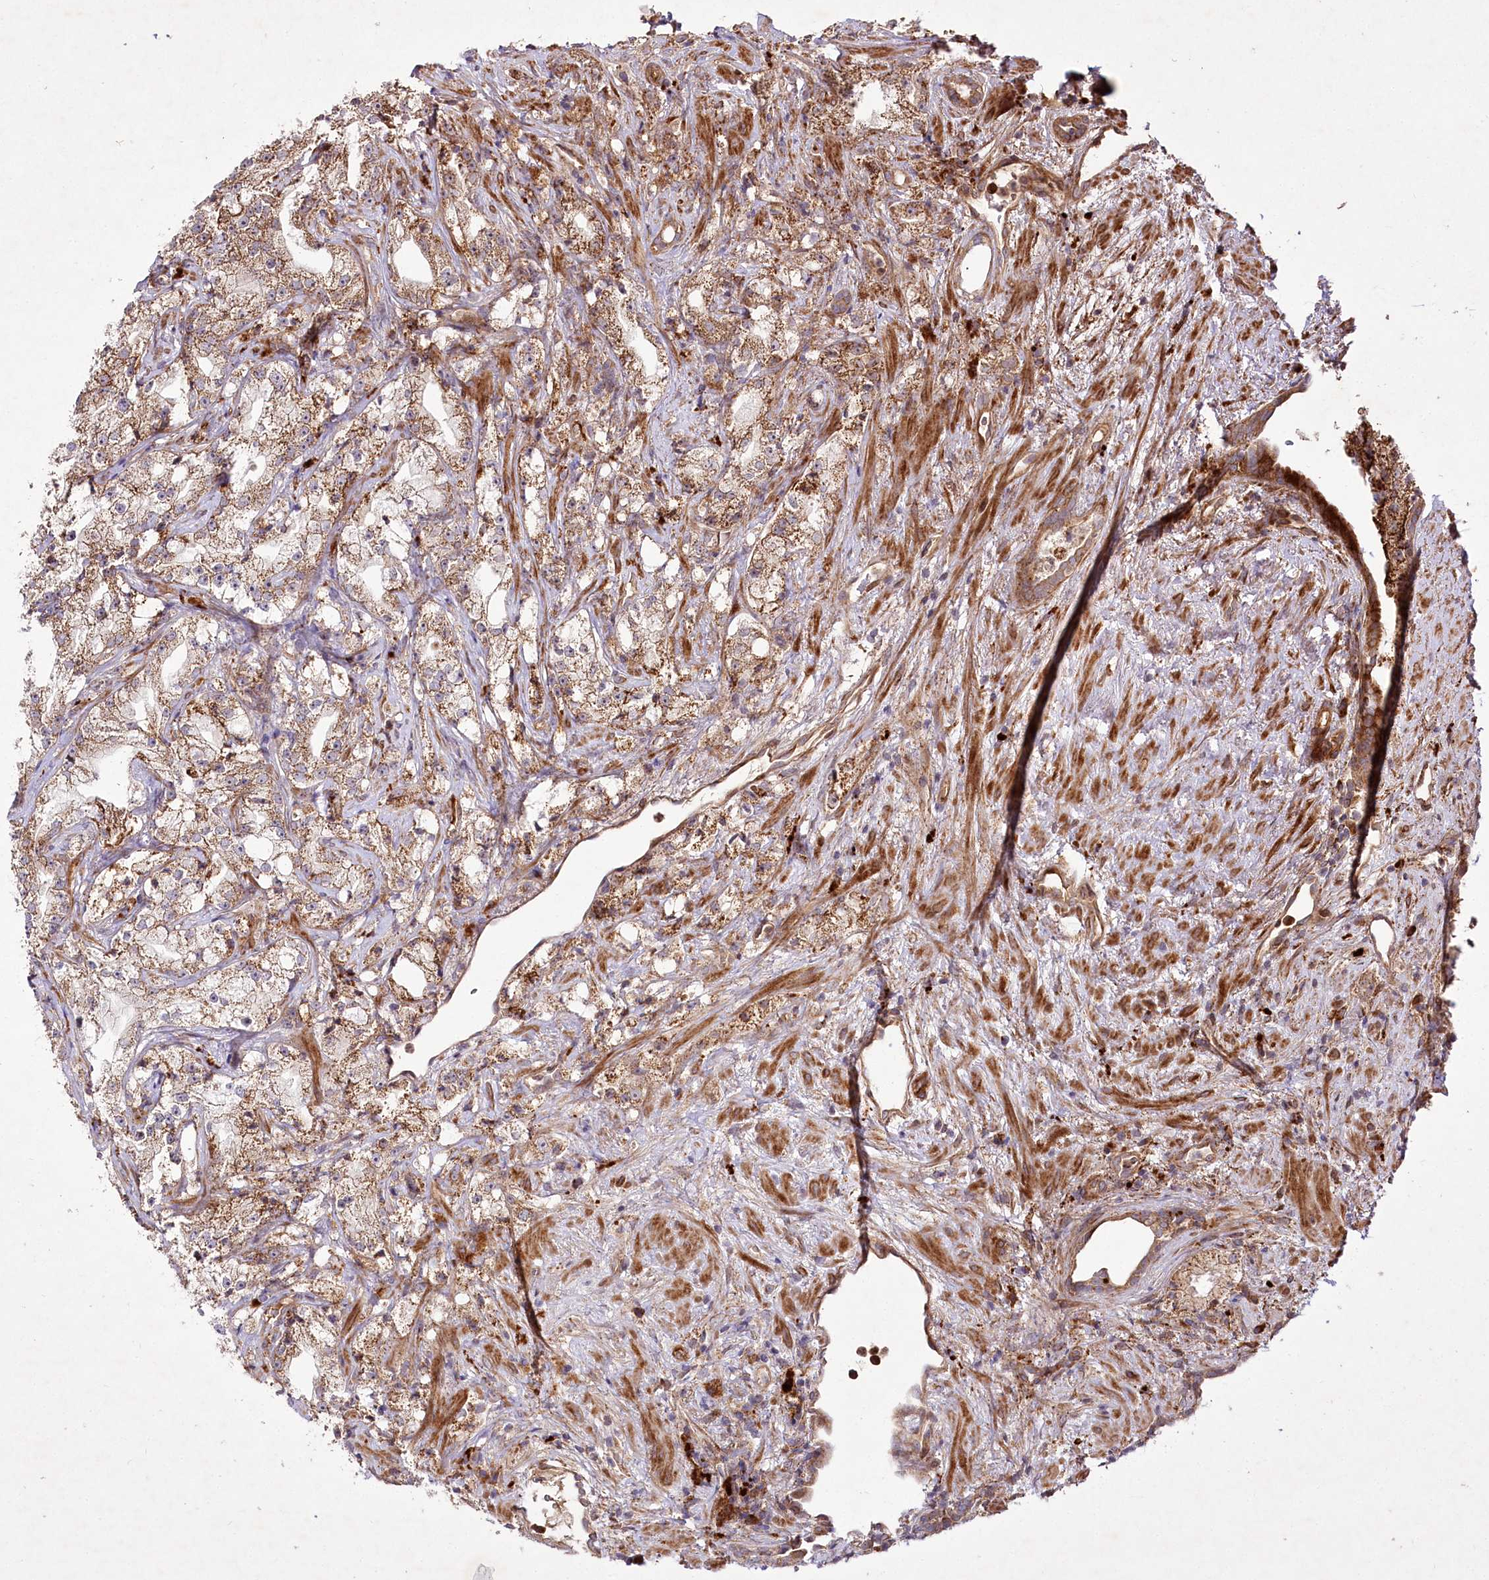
{"staining": {"intensity": "moderate", "quantity": ">75%", "location": "cytoplasmic/membranous"}, "tissue": "prostate cancer", "cell_type": "Tumor cells", "image_type": "cancer", "snomed": [{"axis": "morphology", "description": "Adenocarcinoma, High grade"}, {"axis": "topography", "description": "Prostate"}], "caption": "Immunohistochemical staining of prostate cancer (adenocarcinoma (high-grade)) exhibits medium levels of moderate cytoplasmic/membranous protein staining in about >75% of tumor cells.", "gene": "PSTK", "patient": {"sex": "male", "age": 64}}